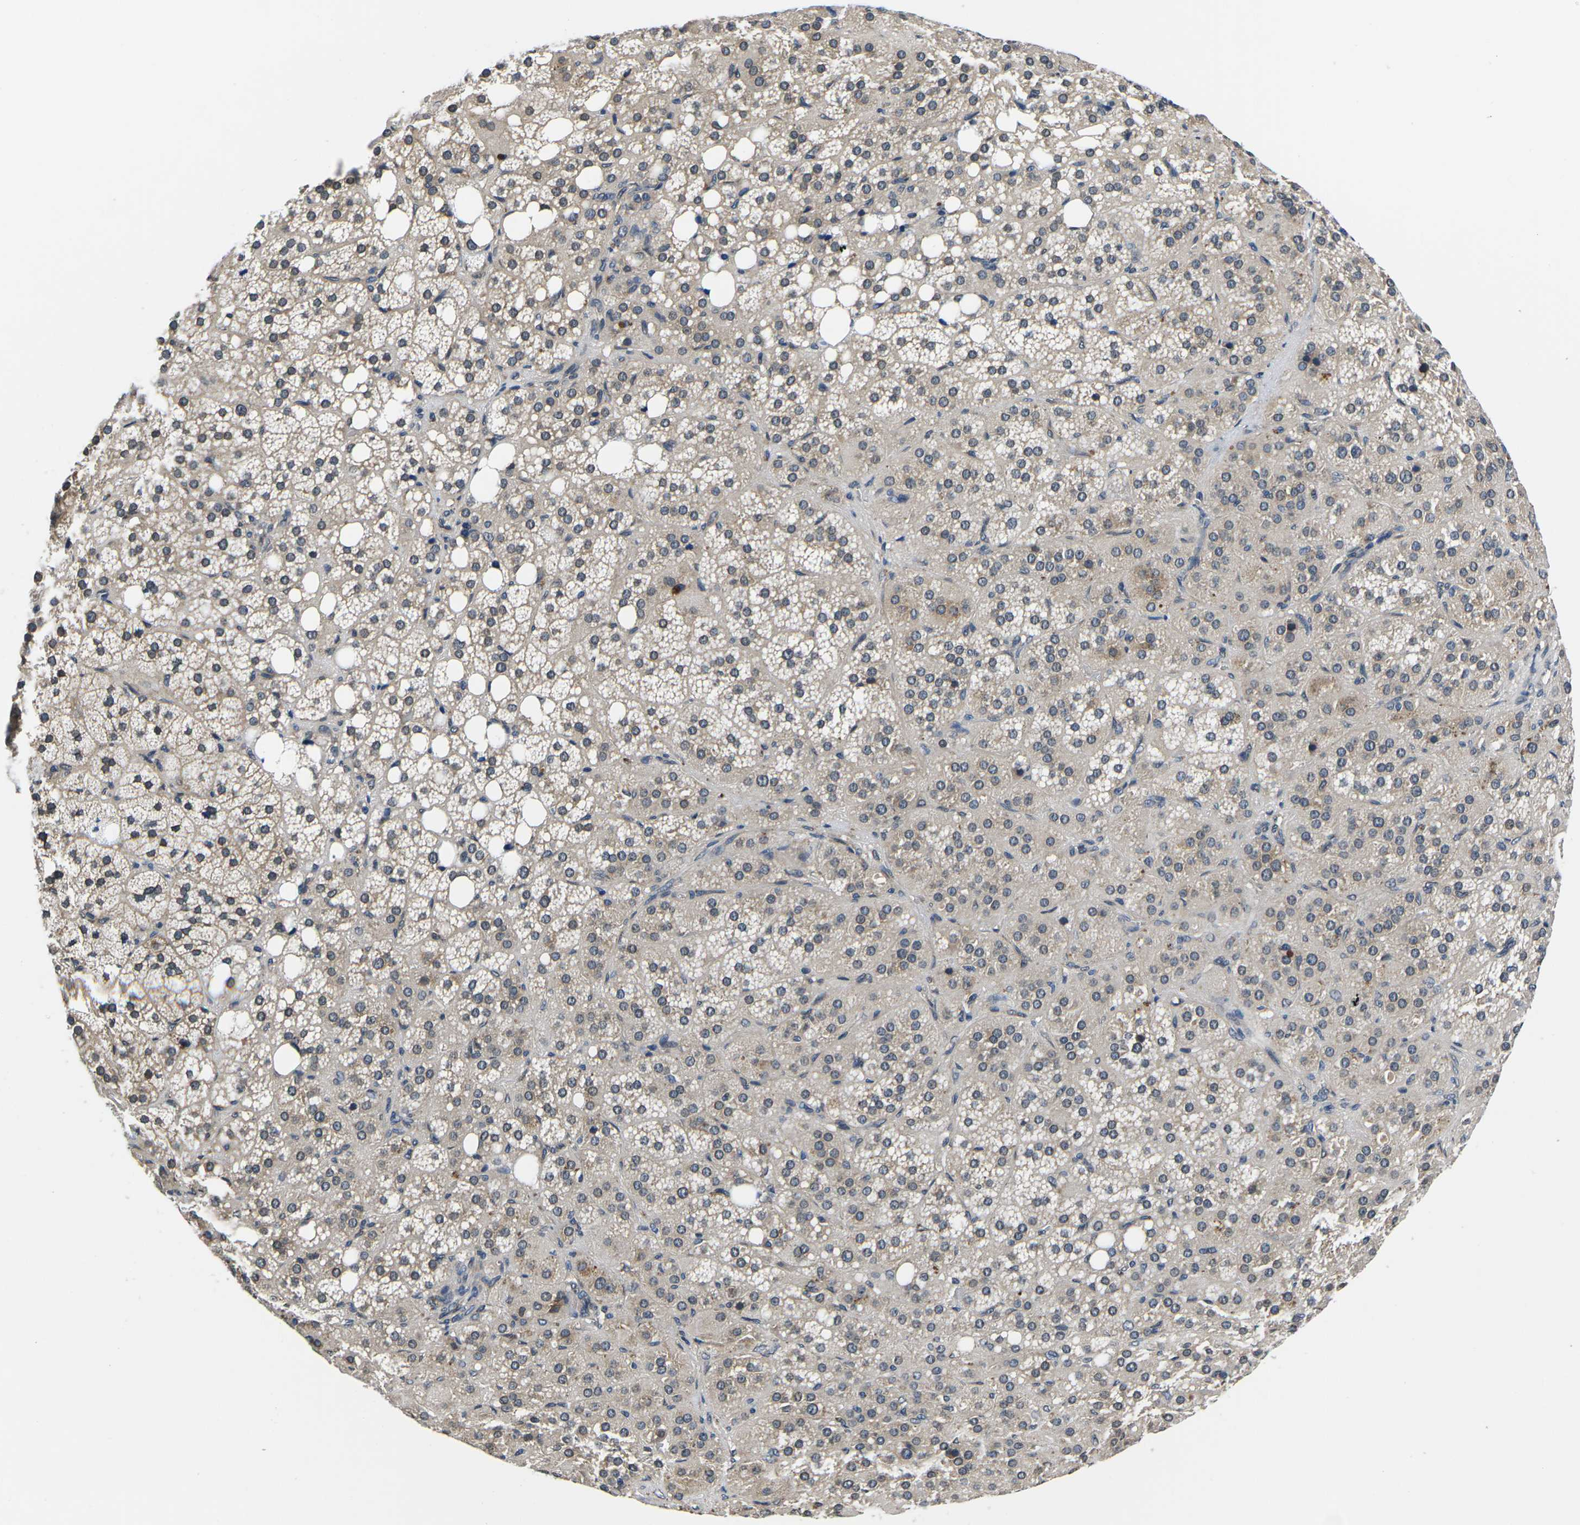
{"staining": {"intensity": "moderate", "quantity": "25%-75%", "location": "cytoplasmic/membranous"}, "tissue": "adrenal gland", "cell_type": "Glandular cells", "image_type": "normal", "snomed": [{"axis": "morphology", "description": "Normal tissue, NOS"}, {"axis": "topography", "description": "Adrenal gland"}], "caption": "A histopathology image of human adrenal gland stained for a protein displays moderate cytoplasmic/membranous brown staining in glandular cells. (DAB = brown stain, brightfield microscopy at high magnification).", "gene": "SNX10", "patient": {"sex": "female", "age": 59}}